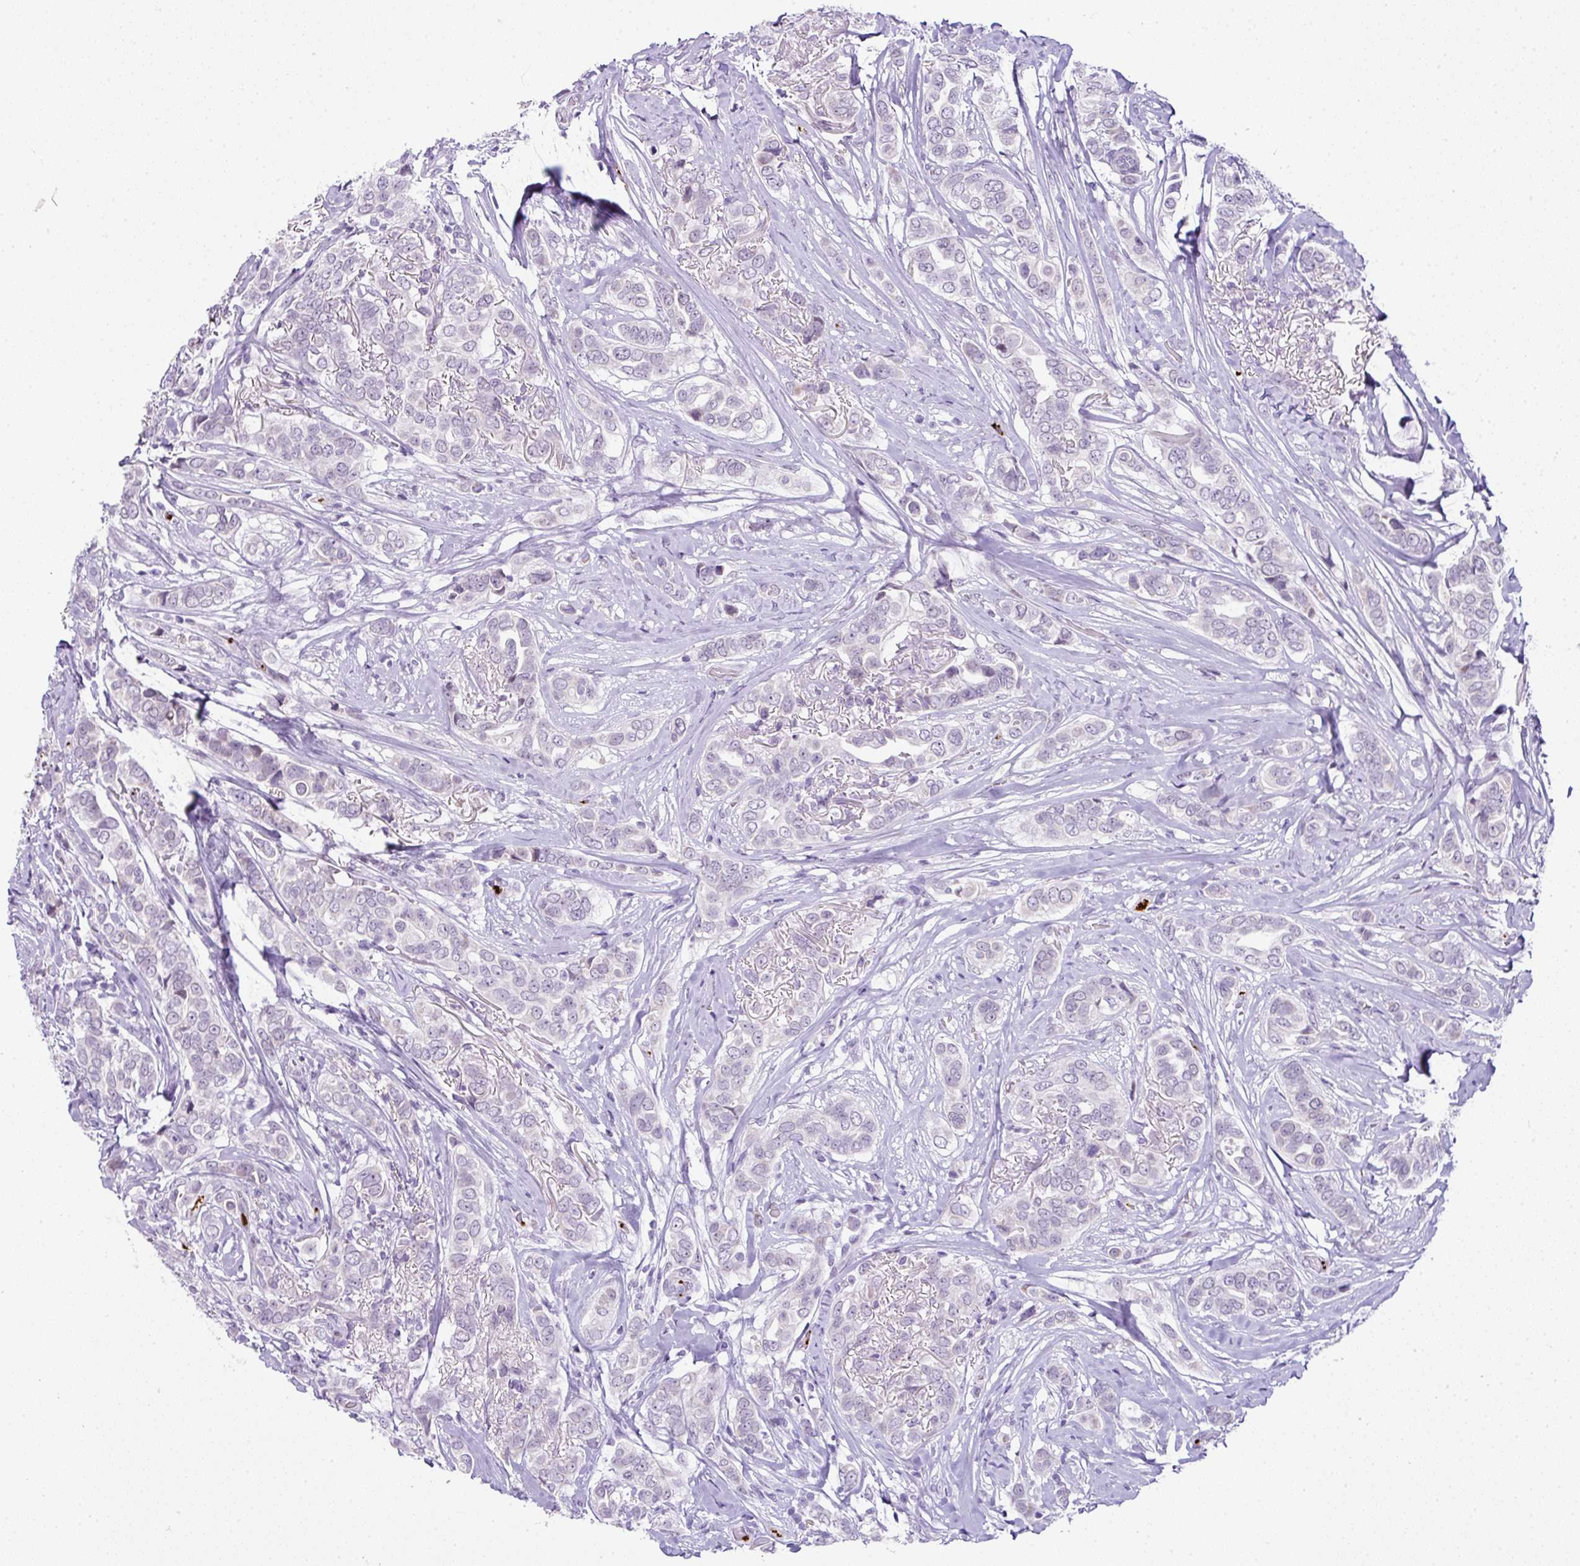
{"staining": {"intensity": "negative", "quantity": "none", "location": "none"}, "tissue": "breast cancer", "cell_type": "Tumor cells", "image_type": "cancer", "snomed": [{"axis": "morphology", "description": "Lobular carcinoma"}, {"axis": "topography", "description": "Breast"}], "caption": "Immunohistochemistry of human breast cancer (lobular carcinoma) demonstrates no positivity in tumor cells.", "gene": "CMTM5", "patient": {"sex": "female", "age": 51}}